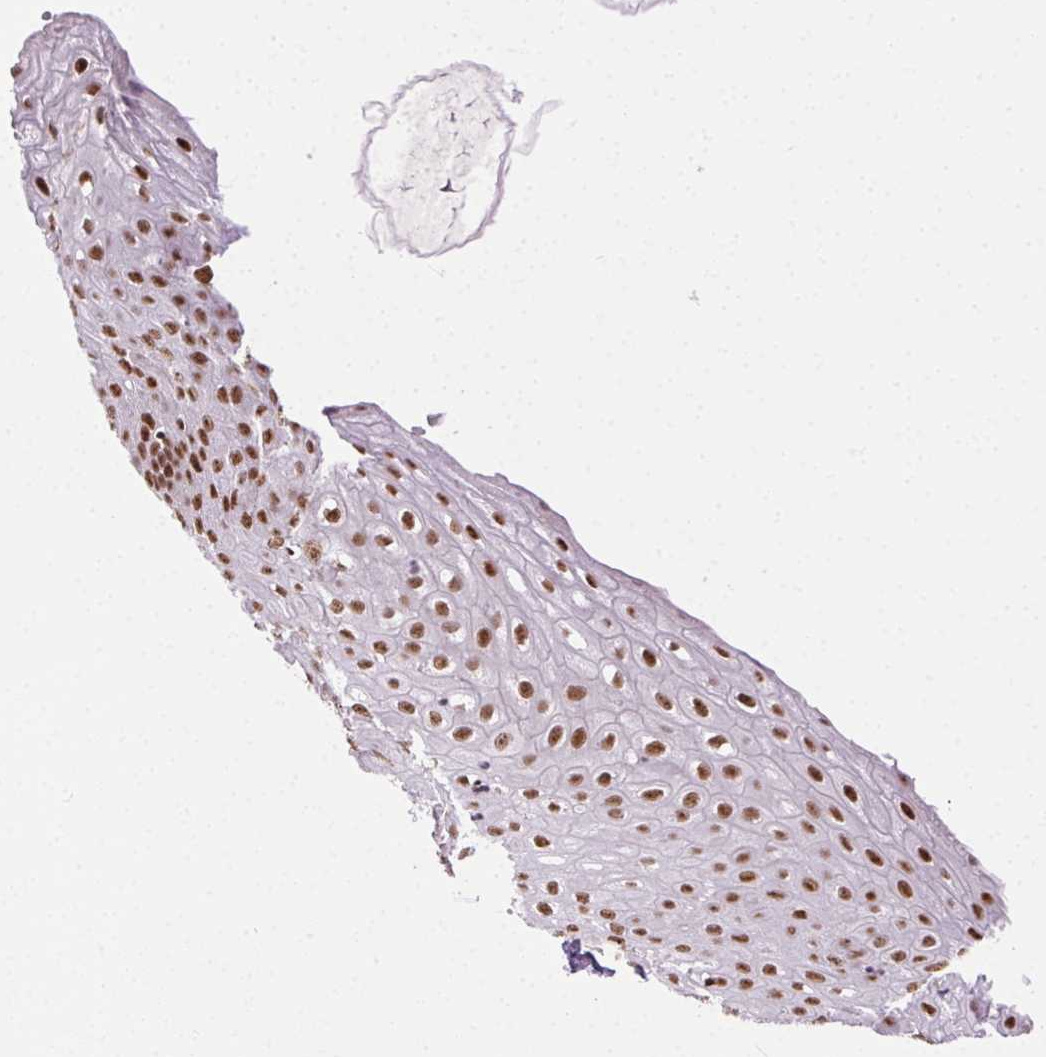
{"staining": {"intensity": "moderate", "quantity": ">75%", "location": "nuclear"}, "tissue": "esophagus", "cell_type": "Squamous epithelial cells", "image_type": "normal", "snomed": [{"axis": "morphology", "description": "Normal tissue, NOS"}, {"axis": "topography", "description": "Esophagus"}], "caption": "Immunohistochemical staining of benign esophagus displays moderate nuclear protein positivity in approximately >75% of squamous epithelial cells. (DAB IHC, brown staining for protein, blue staining for nuclei).", "gene": "TRA2B", "patient": {"sex": "male", "age": 71}}